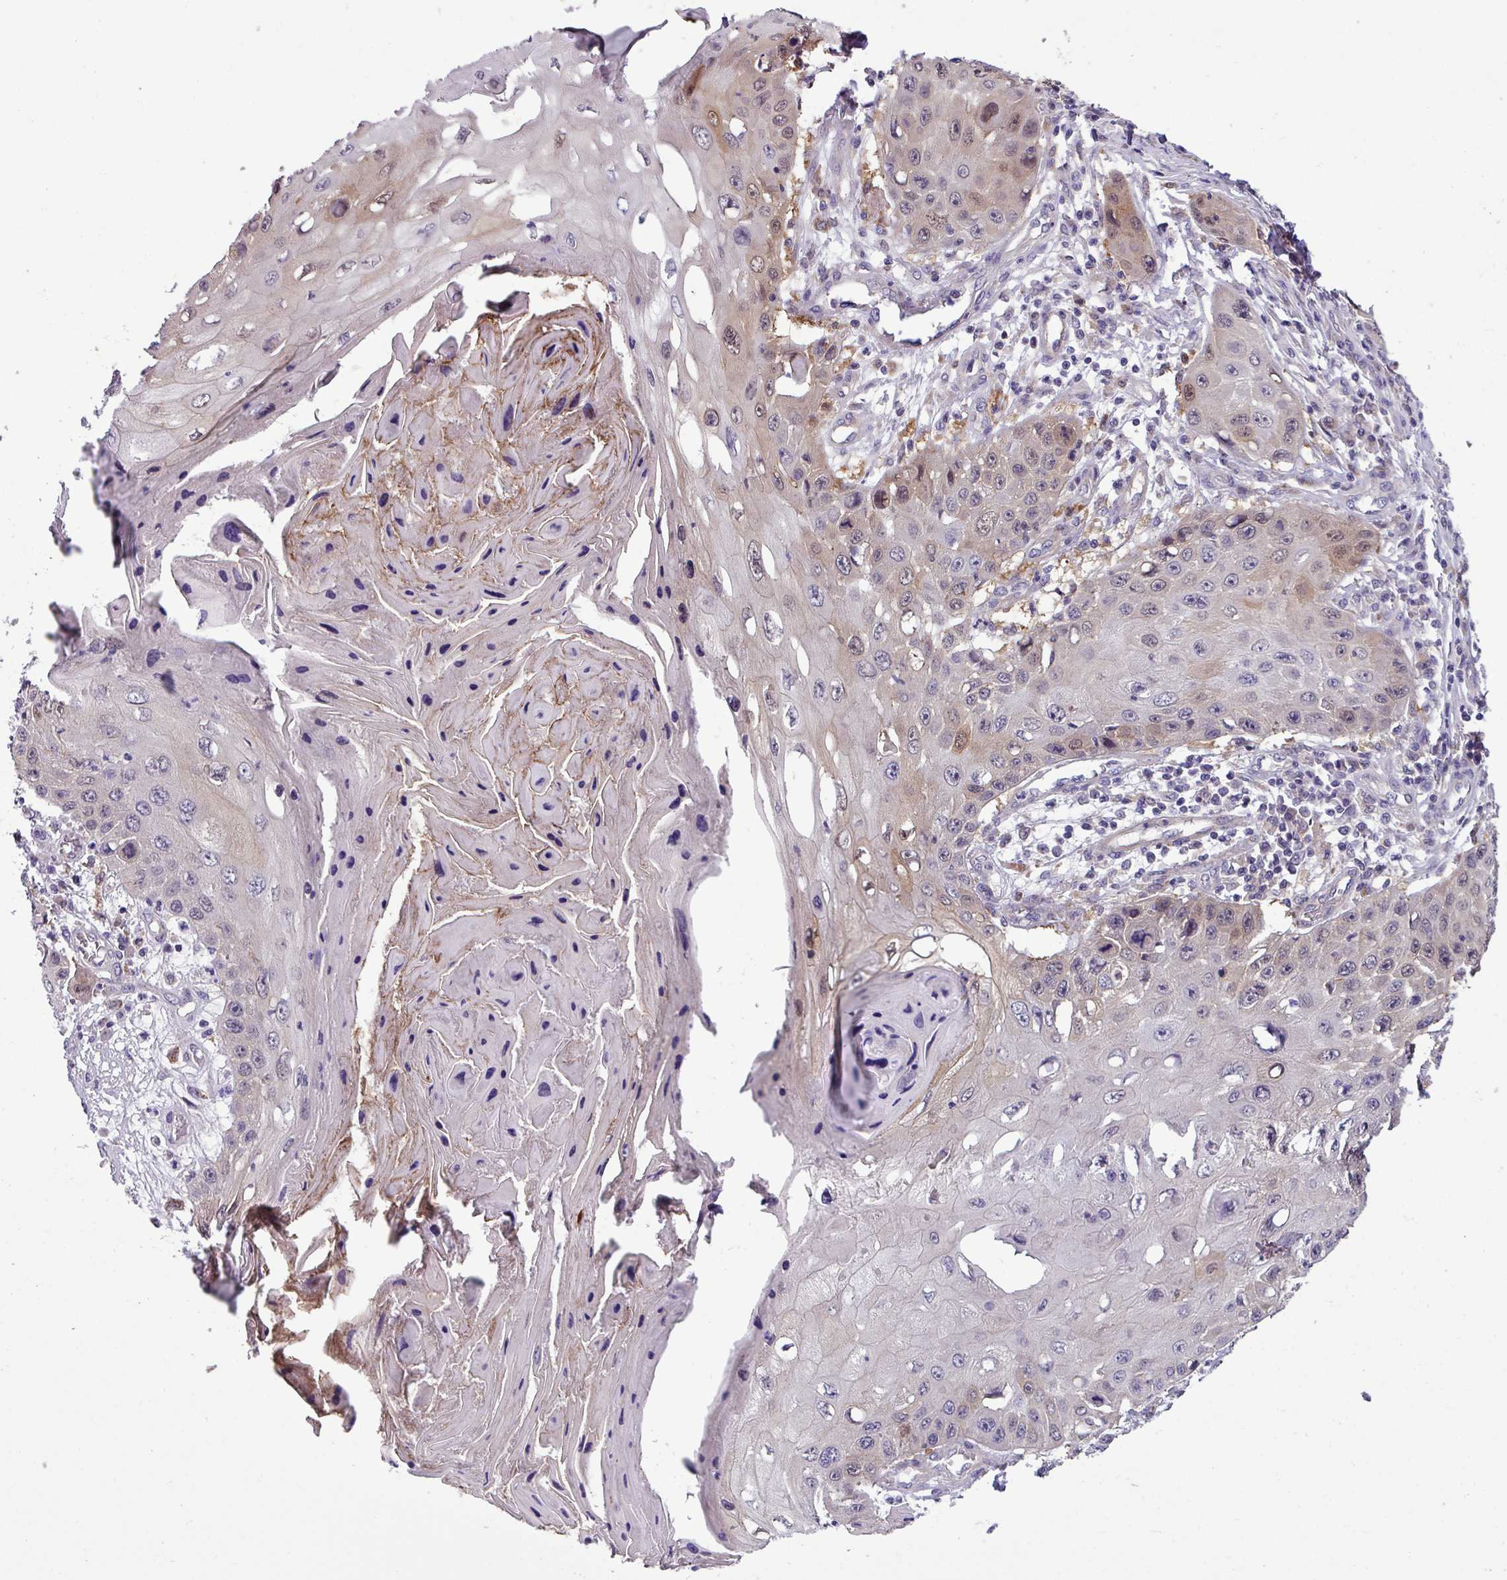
{"staining": {"intensity": "weak", "quantity": "<25%", "location": "cytoplasmic/membranous"}, "tissue": "skin cancer", "cell_type": "Tumor cells", "image_type": "cancer", "snomed": [{"axis": "morphology", "description": "Squamous cell carcinoma, NOS"}, {"axis": "topography", "description": "Skin"}, {"axis": "topography", "description": "Vulva"}], "caption": "High power microscopy photomicrograph of an immunohistochemistry histopathology image of squamous cell carcinoma (skin), revealing no significant positivity in tumor cells.", "gene": "SLC23A2", "patient": {"sex": "female", "age": 44}}